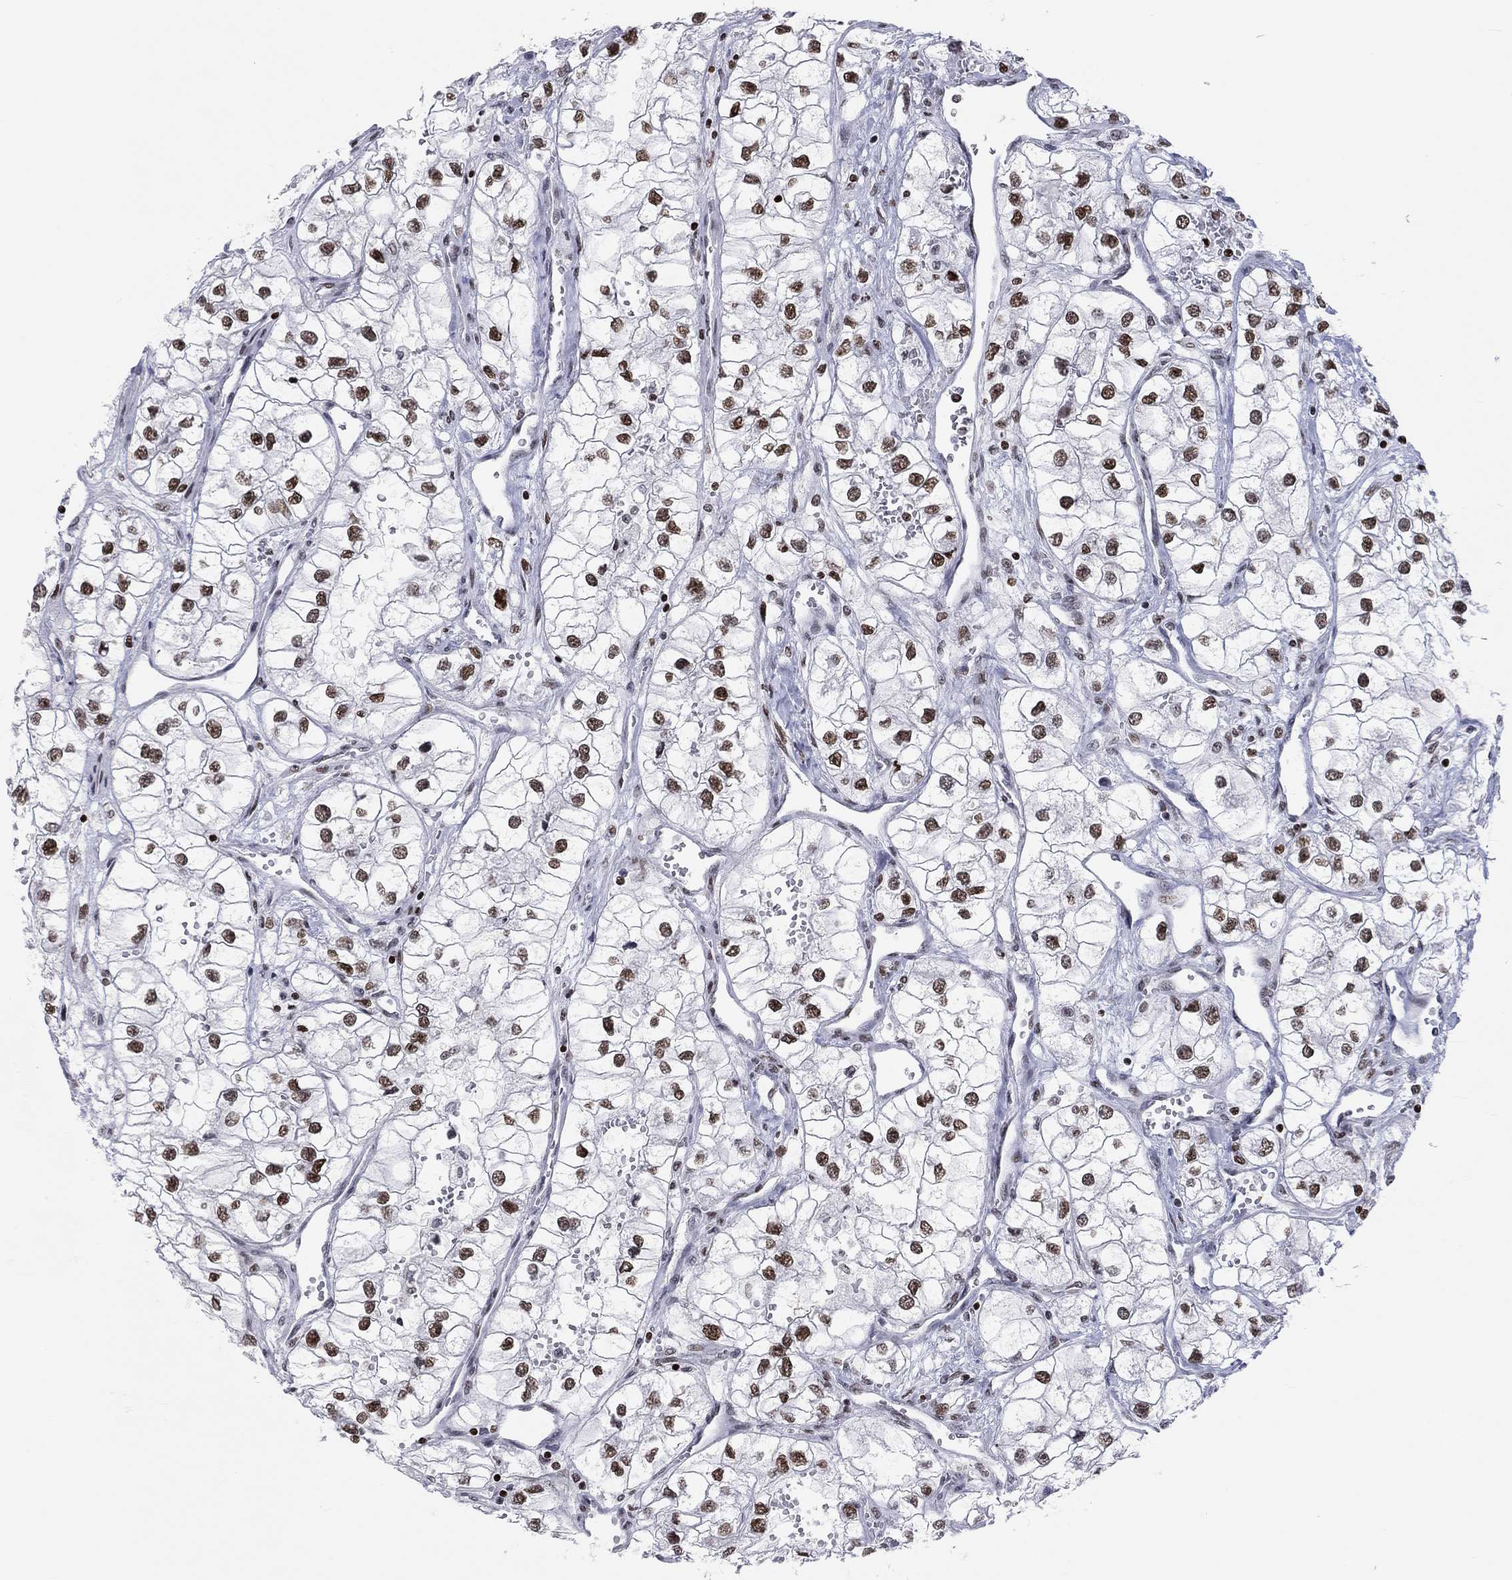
{"staining": {"intensity": "strong", "quantity": "25%-75%", "location": "nuclear"}, "tissue": "renal cancer", "cell_type": "Tumor cells", "image_type": "cancer", "snomed": [{"axis": "morphology", "description": "Adenocarcinoma, NOS"}, {"axis": "topography", "description": "Kidney"}], "caption": "A brown stain labels strong nuclear staining of a protein in renal cancer (adenocarcinoma) tumor cells. (DAB IHC, brown staining for protein, blue staining for nuclei).", "gene": "H2AX", "patient": {"sex": "male", "age": 59}}